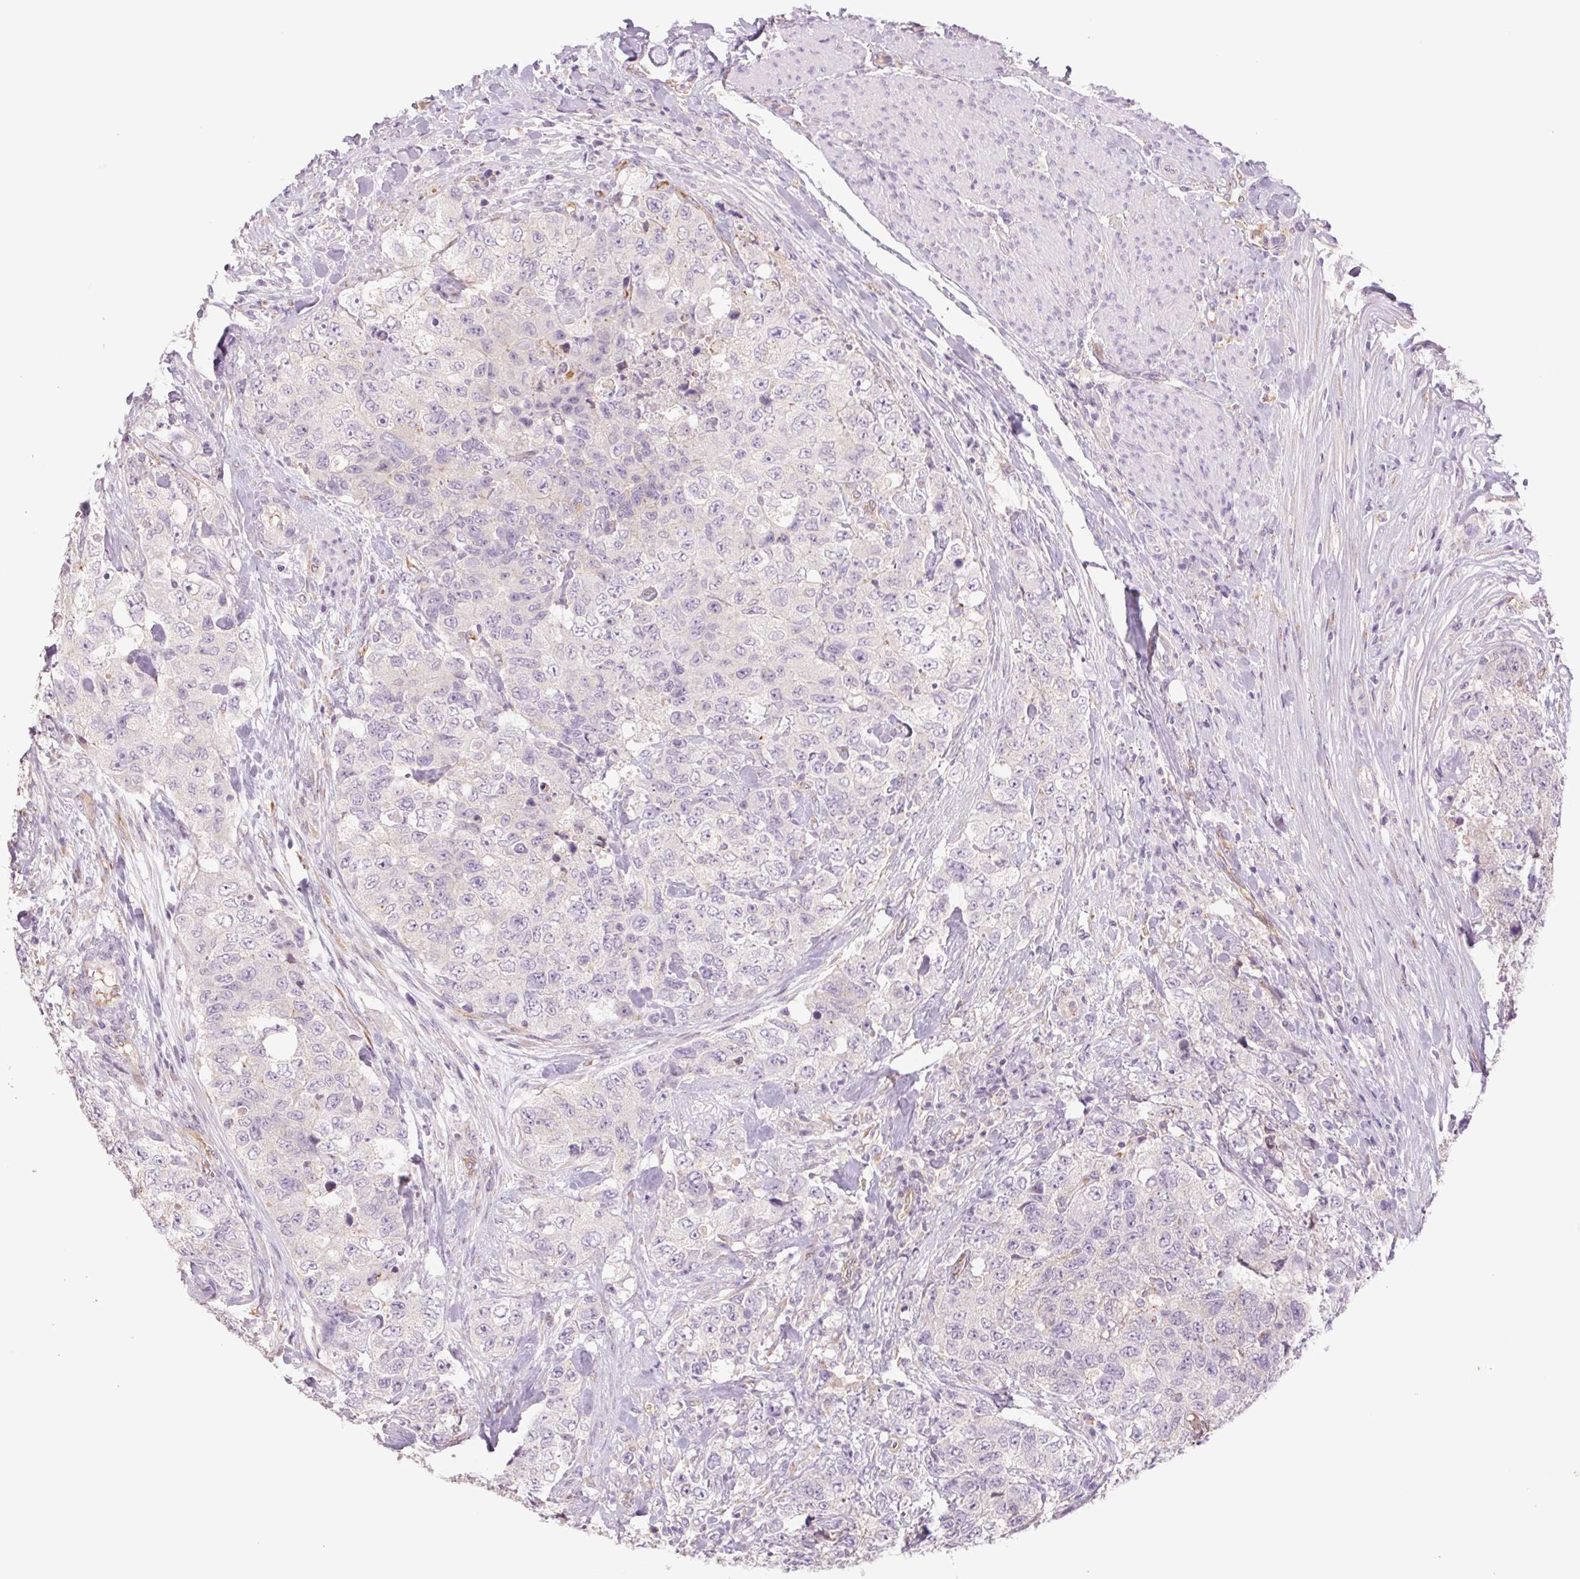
{"staining": {"intensity": "negative", "quantity": "none", "location": "none"}, "tissue": "urothelial cancer", "cell_type": "Tumor cells", "image_type": "cancer", "snomed": [{"axis": "morphology", "description": "Urothelial carcinoma, High grade"}, {"axis": "topography", "description": "Urinary bladder"}], "caption": "Histopathology image shows no significant protein expression in tumor cells of urothelial cancer.", "gene": "IGFL3", "patient": {"sex": "female", "age": 78}}